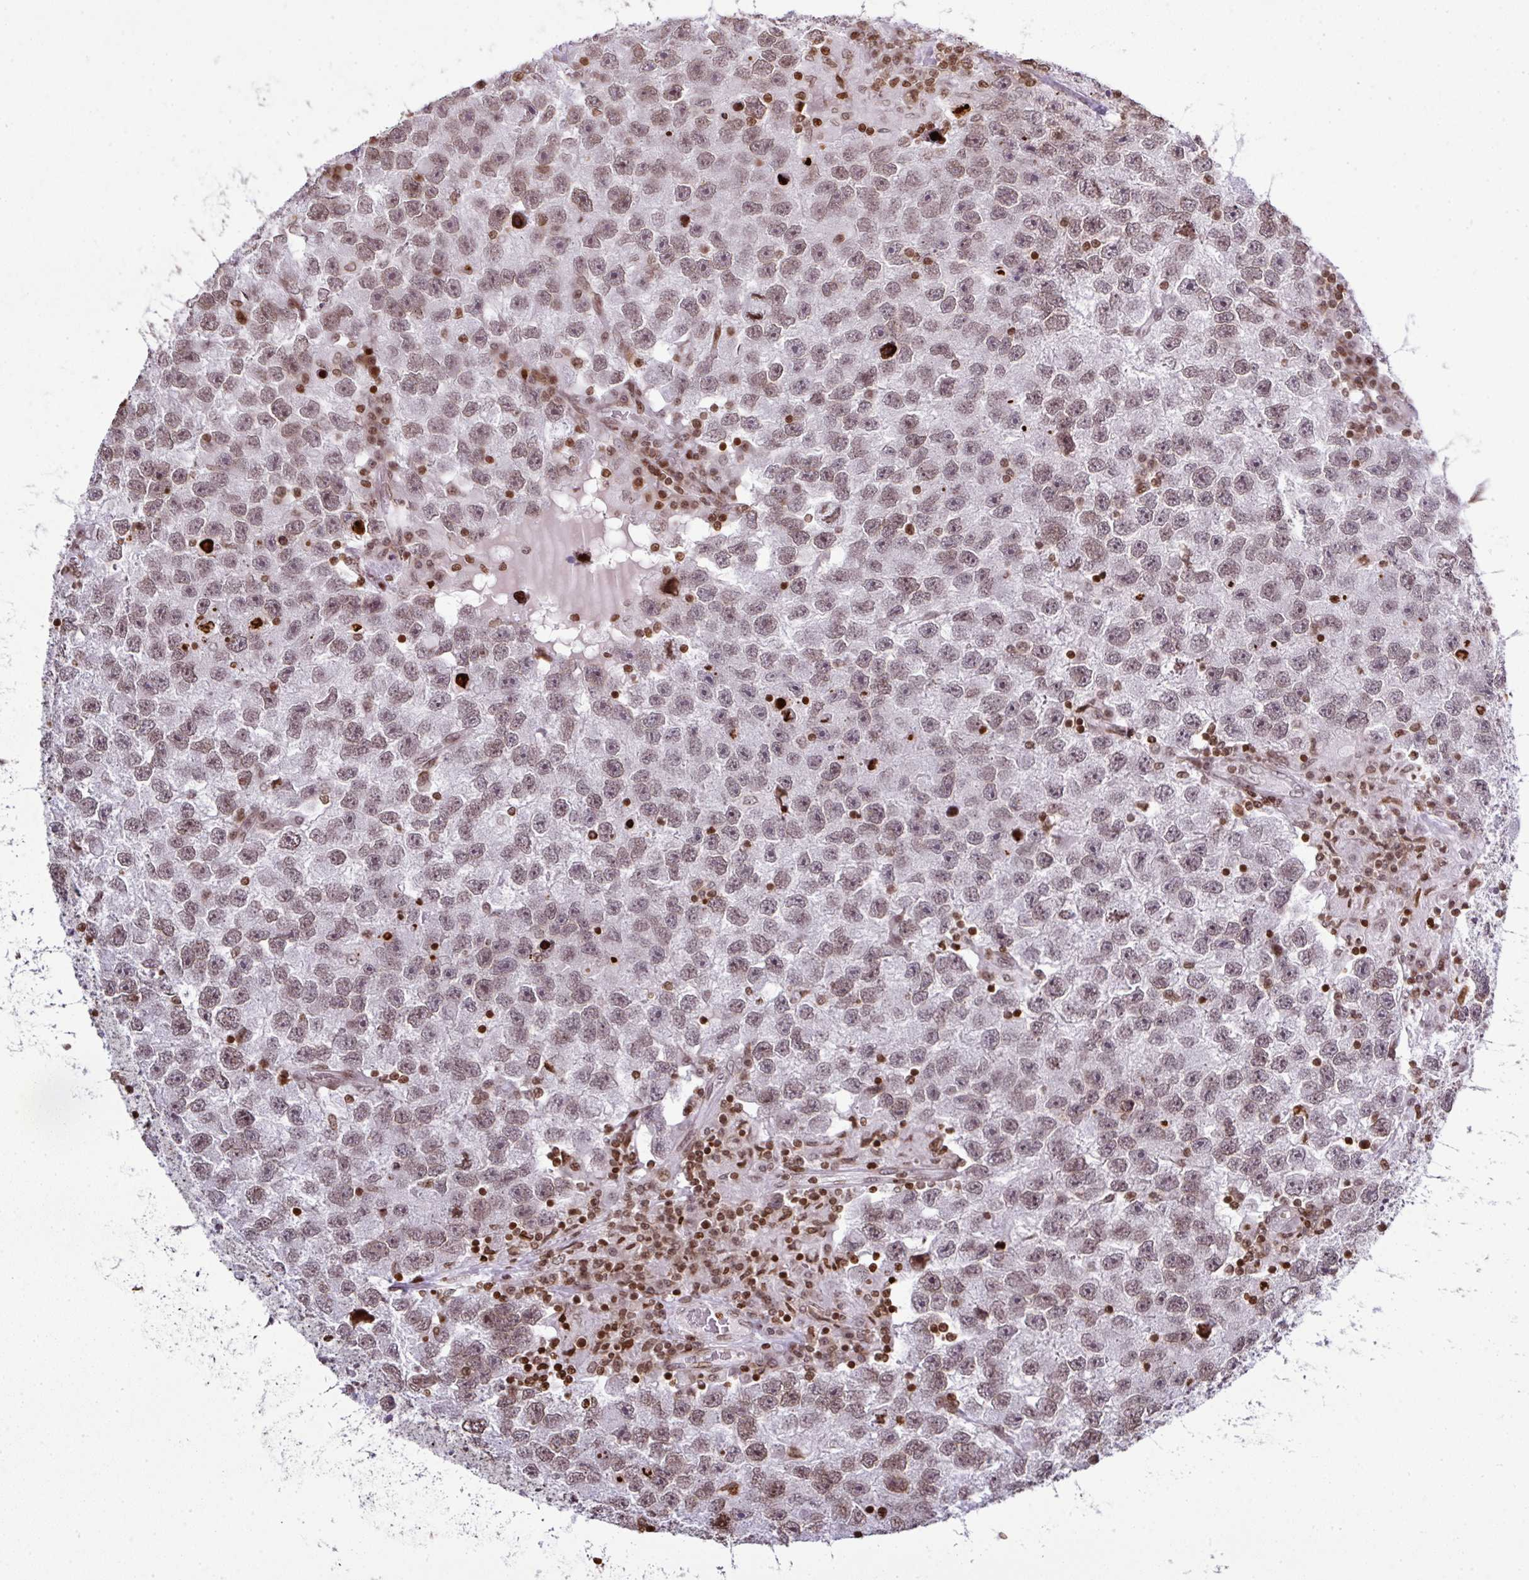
{"staining": {"intensity": "weak", "quantity": "25%-75%", "location": "nuclear"}, "tissue": "testis cancer", "cell_type": "Tumor cells", "image_type": "cancer", "snomed": [{"axis": "morphology", "description": "Seminoma, NOS"}, {"axis": "topography", "description": "Testis"}], "caption": "Weak nuclear protein positivity is appreciated in approximately 25%-75% of tumor cells in testis cancer (seminoma). The protein is stained brown, and the nuclei are stained in blue (DAB (3,3'-diaminobenzidine) IHC with brightfield microscopy, high magnification).", "gene": "RASL11A", "patient": {"sex": "male", "age": 26}}